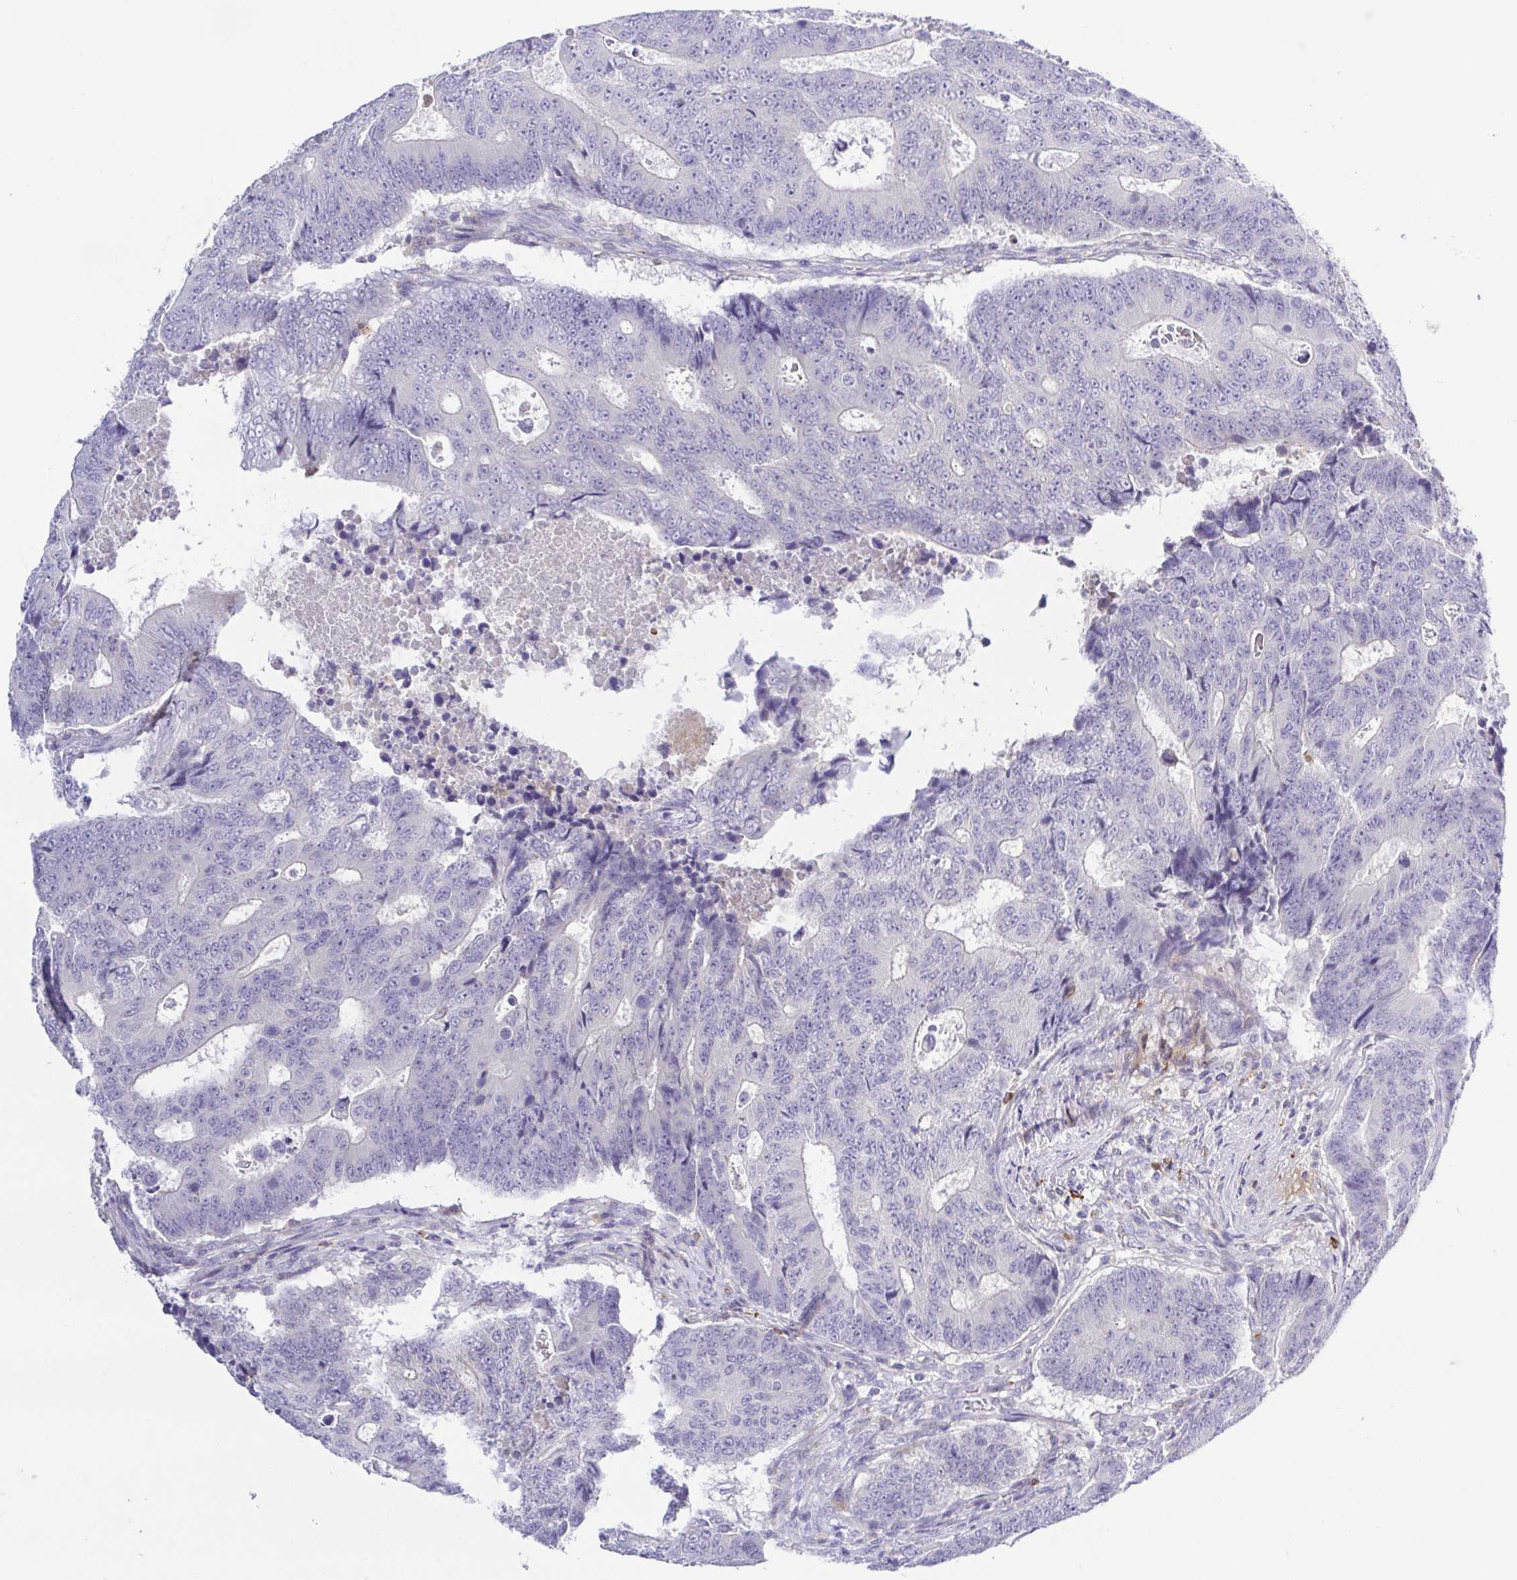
{"staining": {"intensity": "negative", "quantity": "none", "location": "none"}, "tissue": "colorectal cancer", "cell_type": "Tumor cells", "image_type": "cancer", "snomed": [{"axis": "morphology", "description": "Adenocarcinoma, NOS"}, {"axis": "topography", "description": "Colon"}], "caption": "Immunohistochemical staining of human adenocarcinoma (colorectal) demonstrates no significant staining in tumor cells.", "gene": "PGLYRP1", "patient": {"sex": "female", "age": 48}}